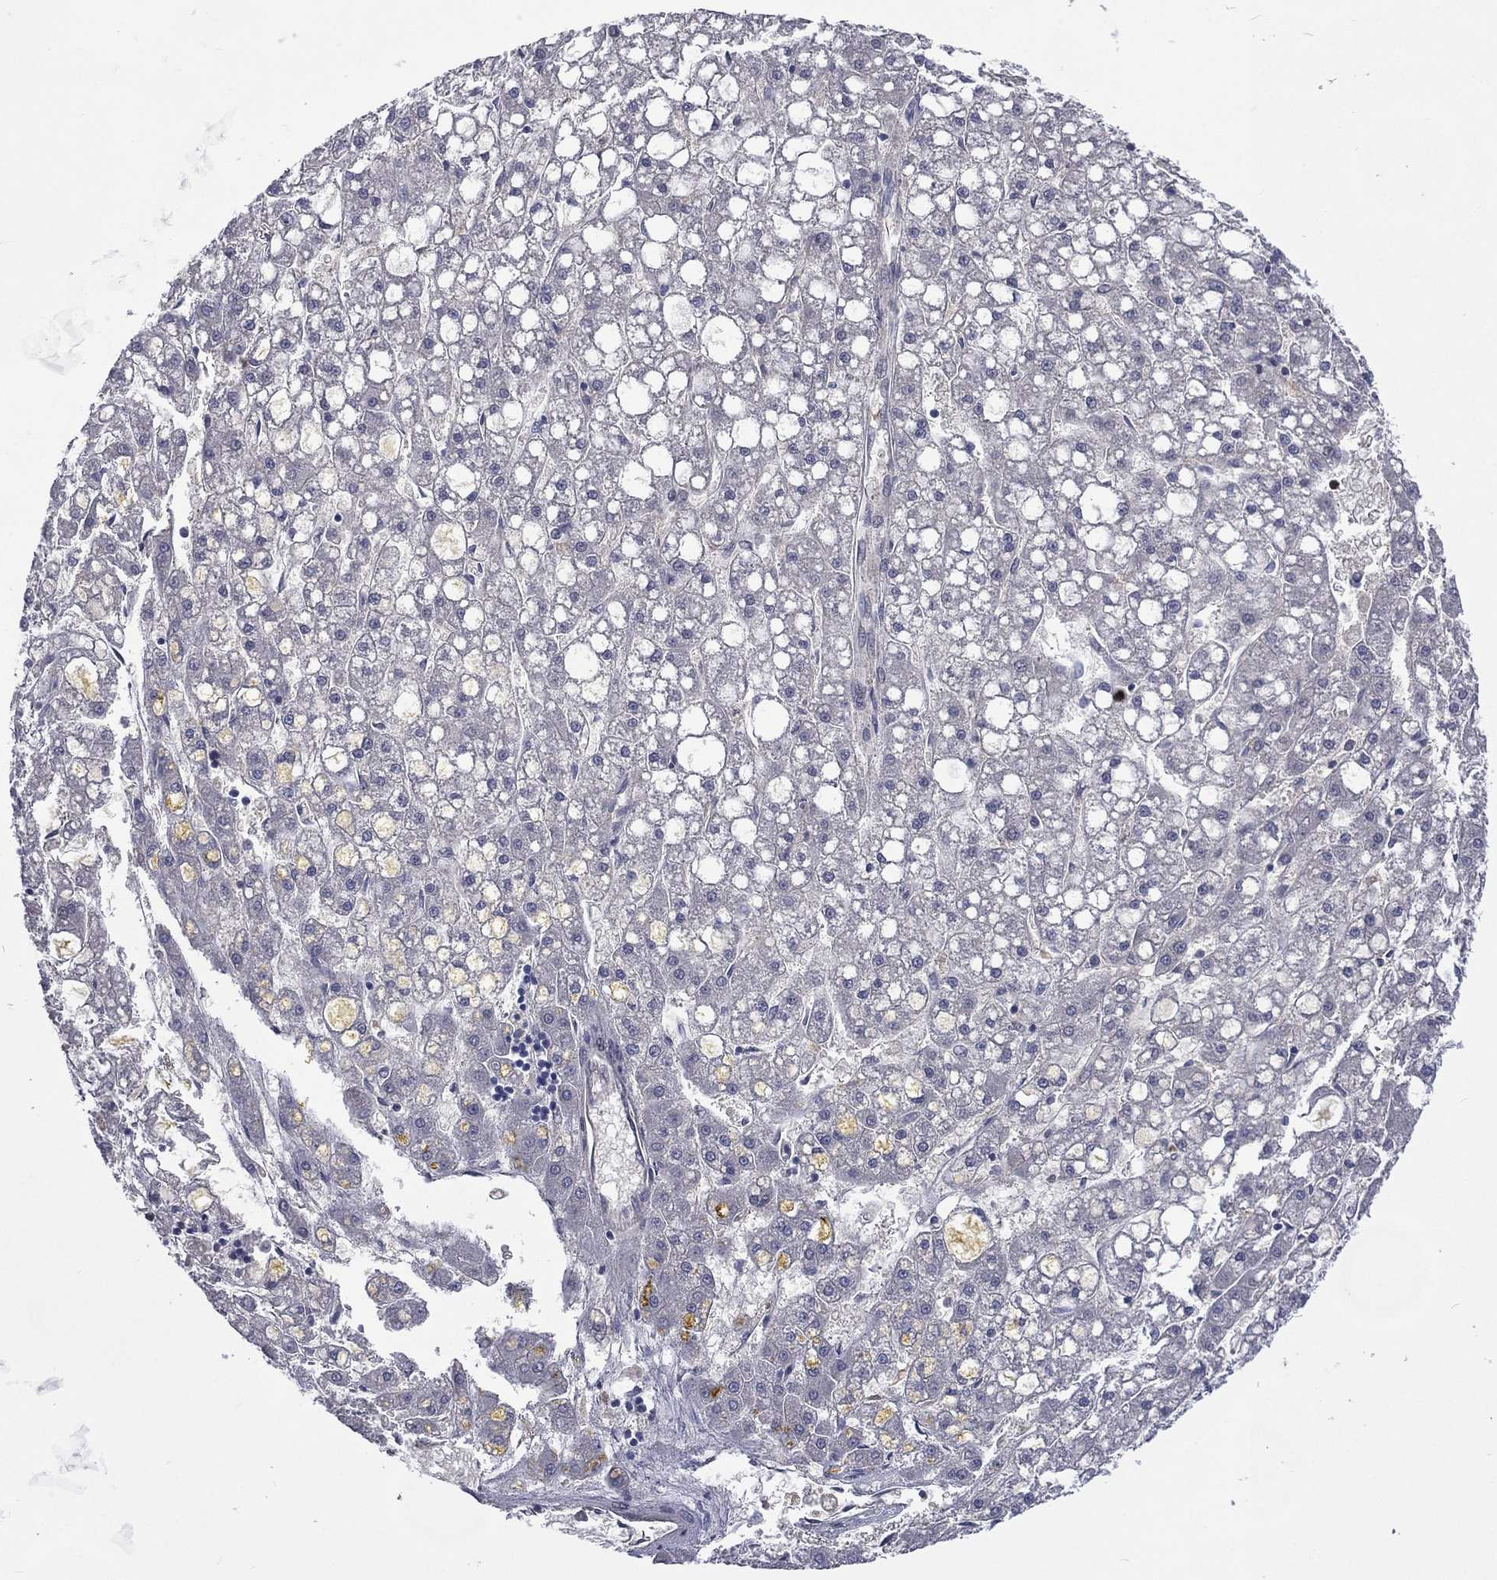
{"staining": {"intensity": "negative", "quantity": "none", "location": "none"}, "tissue": "liver cancer", "cell_type": "Tumor cells", "image_type": "cancer", "snomed": [{"axis": "morphology", "description": "Carcinoma, Hepatocellular, NOS"}, {"axis": "topography", "description": "Liver"}], "caption": "IHC photomicrograph of liver hepatocellular carcinoma stained for a protein (brown), which displays no staining in tumor cells. (DAB (3,3'-diaminobenzidine) immunohistochemistry with hematoxylin counter stain).", "gene": "MTAP", "patient": {"sex": "male", "age": 67}}